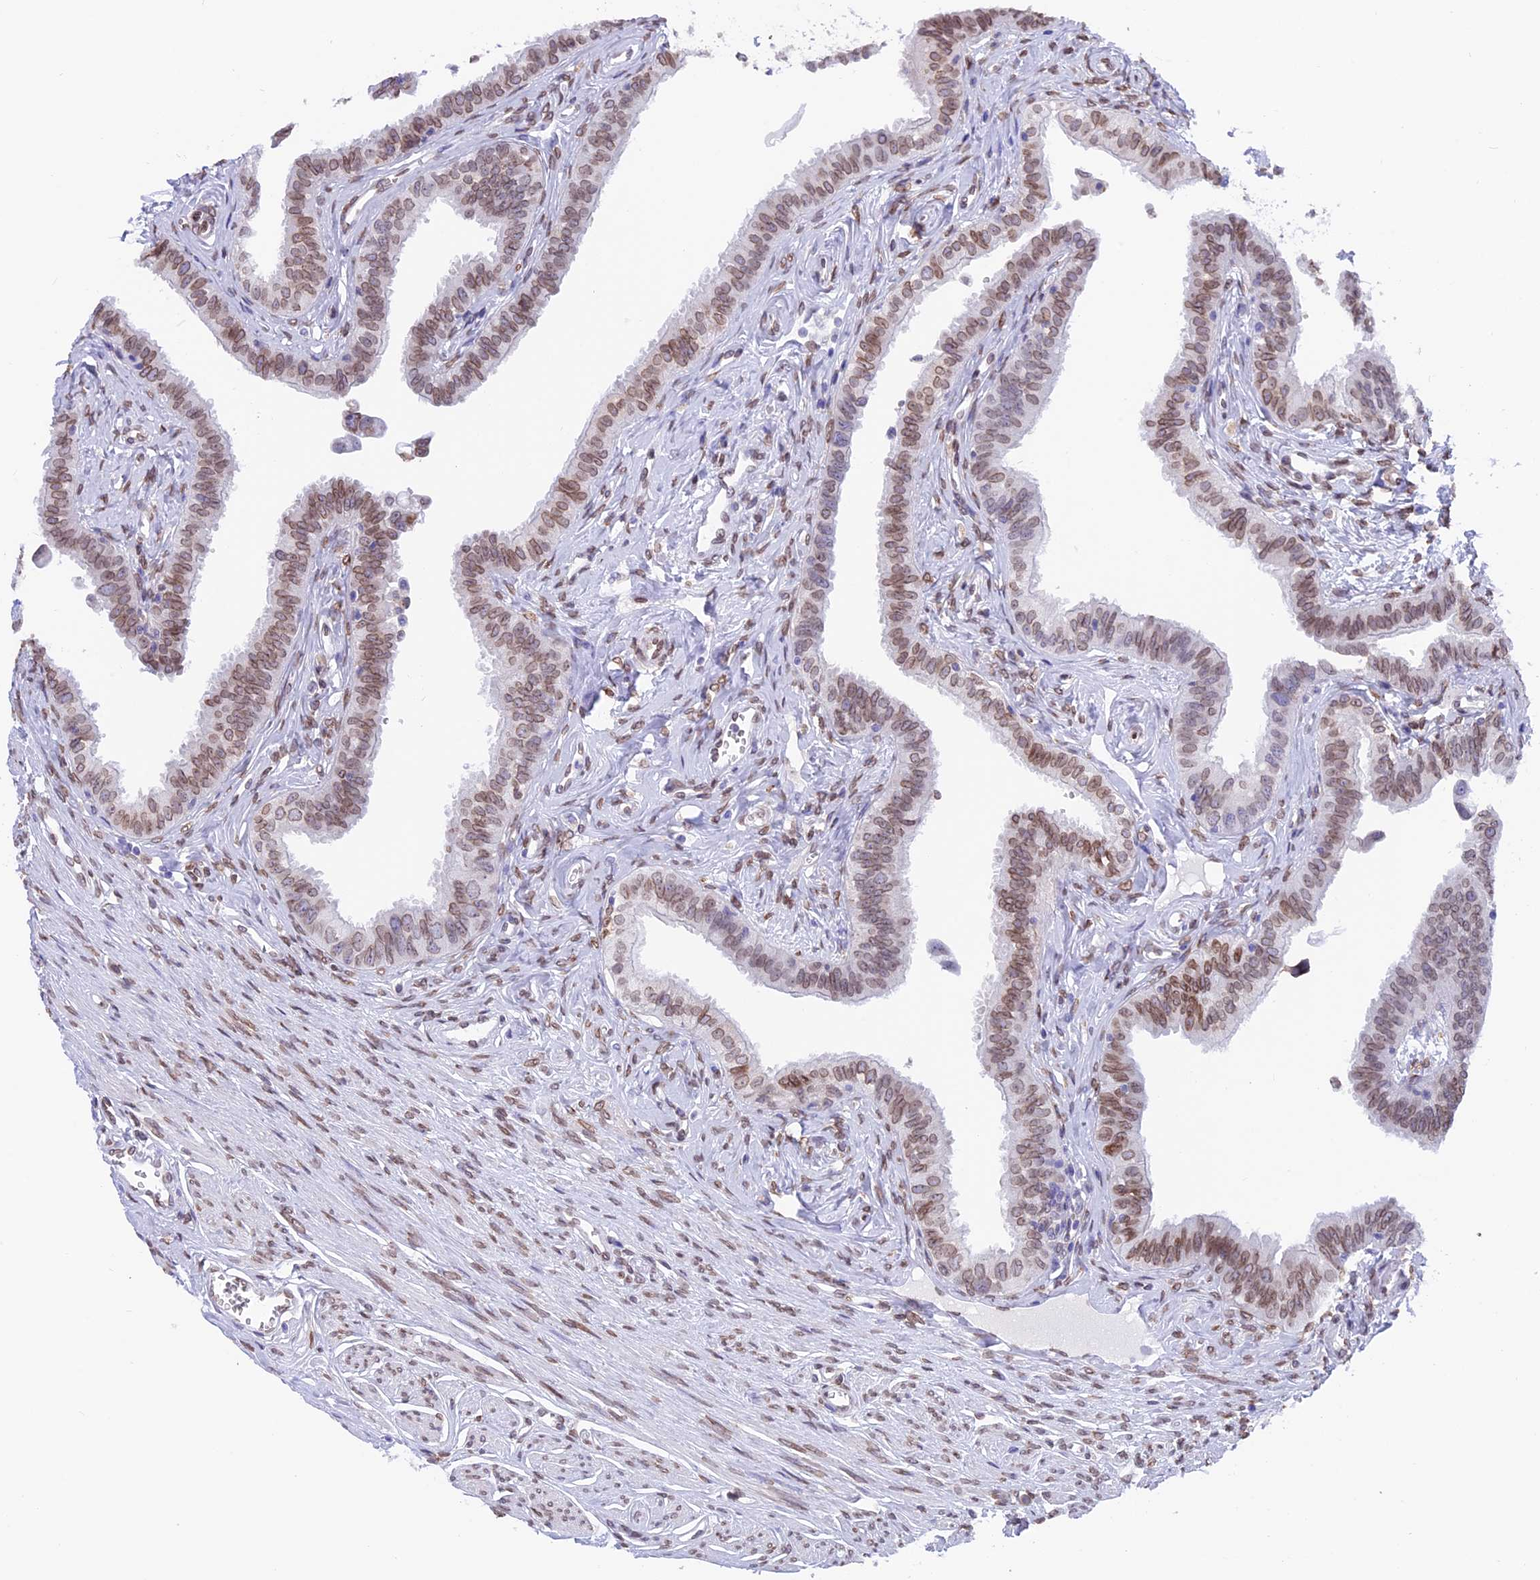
{"staining": {"intensity": "moderate", "quantity": ">75%", "location": "cytoplasmic/membranous,nuclear"}, "tissue": "fallopian tube", "cell_type": "Glandular cells", "image_type": "normal", "snomed": [{"axis": "morphology", "description": "Normal tissue, NOS"}, {"axis": "morphology", "description": "Carcinoma, NOS"}, {"axis": "topography", "description": "Fallopian tube"}, {"axis": "topography", "description": "Ovary"}], "caption": "Protein expression by immunohistochemistry (IHC) displays moderate cytoplasmic/membranous,nuclear positivity in about >75% of glandular cells in normal fallopian tube.", "gene": "TMPRSS7", "patient": {"sex": "female", "age": 59}}